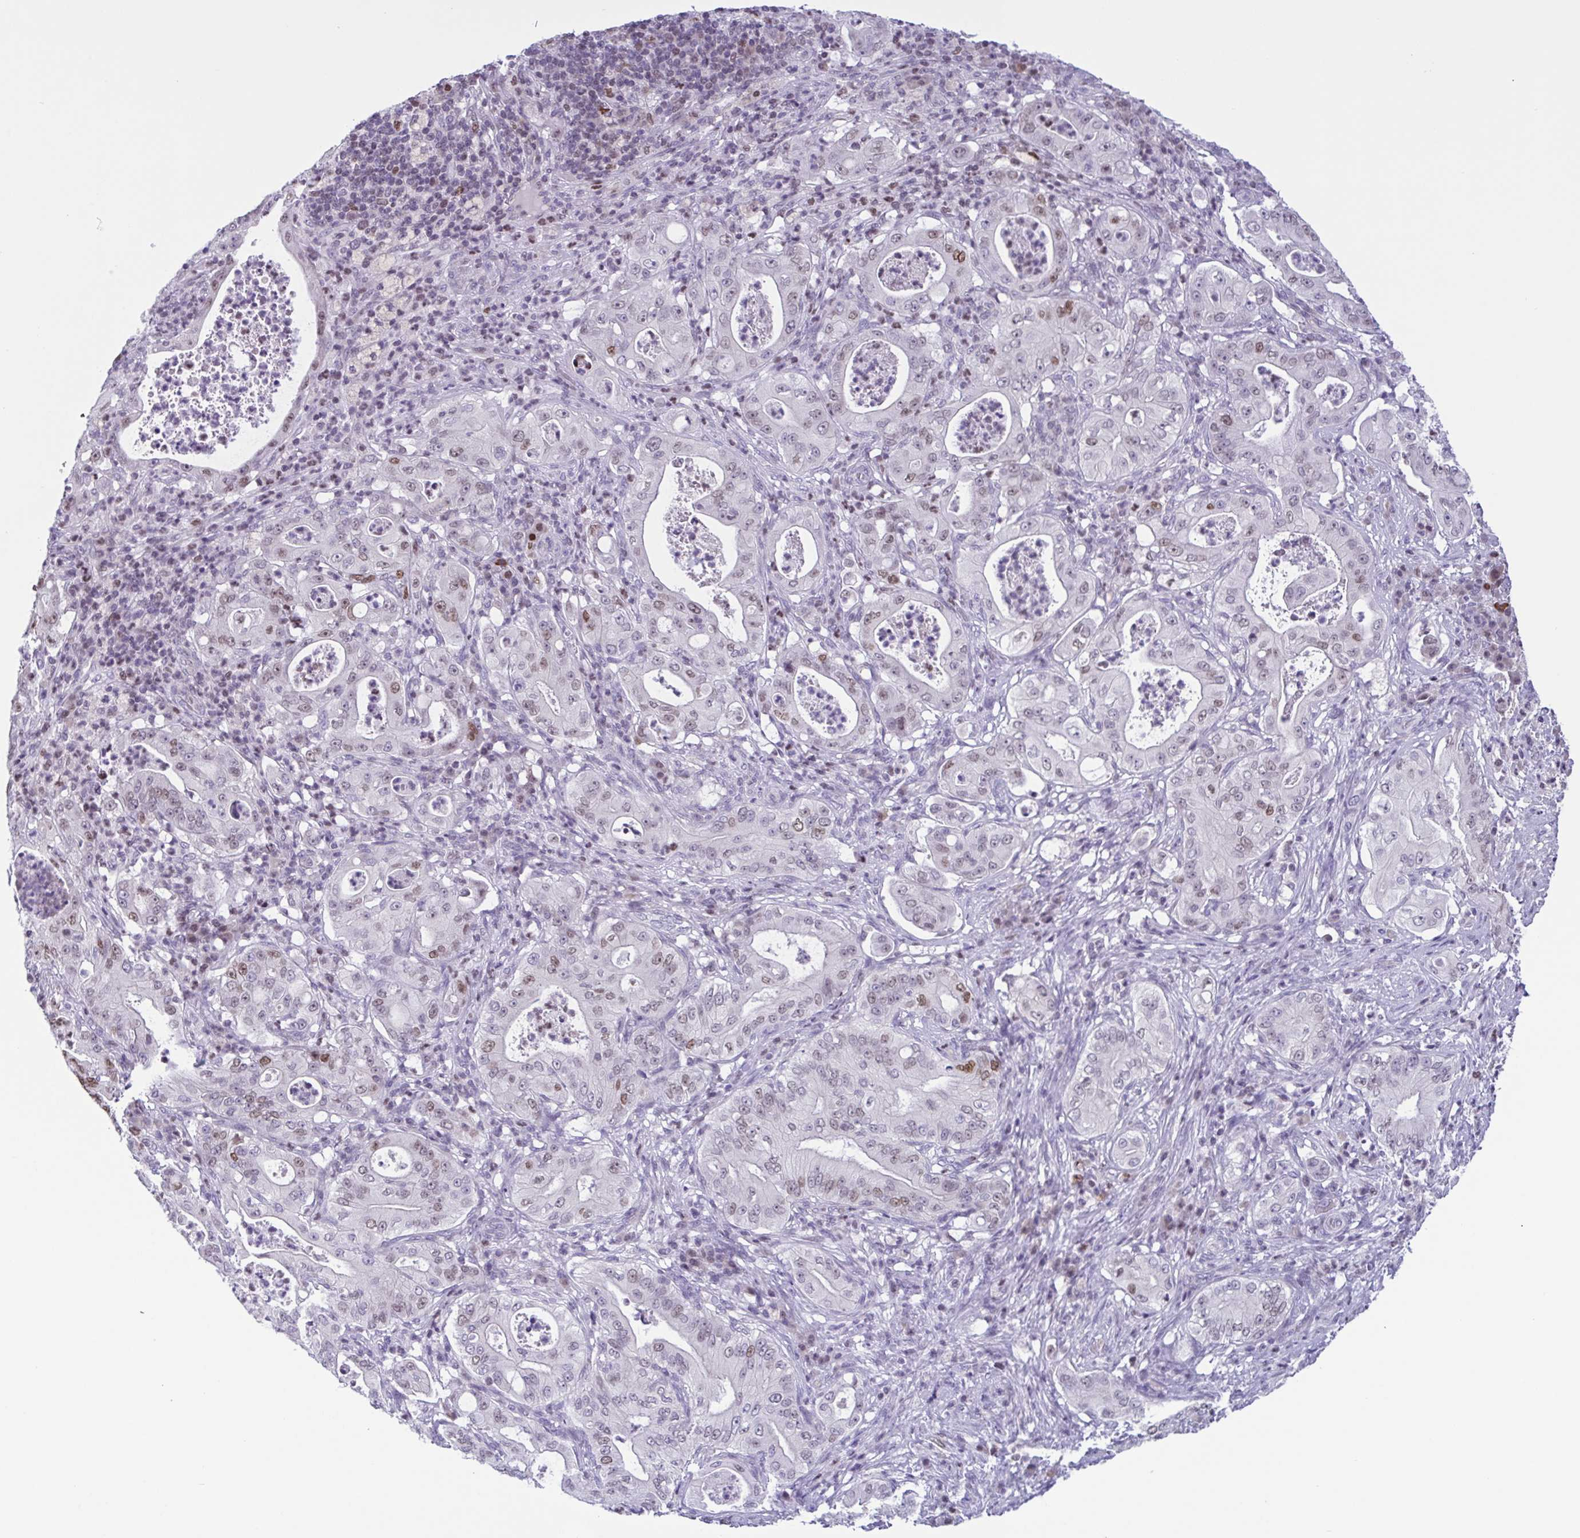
{"staining": {"intensity": "moderate", "quantity": "<25%", "location": "nuclear"}, "tissue": "pancreatic cancer", "cell_type": "Tumor cells", "image_type": "cancer", "snomed": [{"axis": "morphology", "description": "Adenocarcinoma, NOS"}, {"axis": "topography", "description": "Pancreas"}], "caption": "Immunohistochemical staining of human adenocarcinoma (pancreatic) exhibits moderate nuclear protein expression in approximately <25% of tumor cells. The staining is performed using DAB brown chromogen to label protein expression. The nuclei are counter-stained blue using hematoxylin.", "gene": "IRF1", "patient": {"sex": "male", "age": 71}}